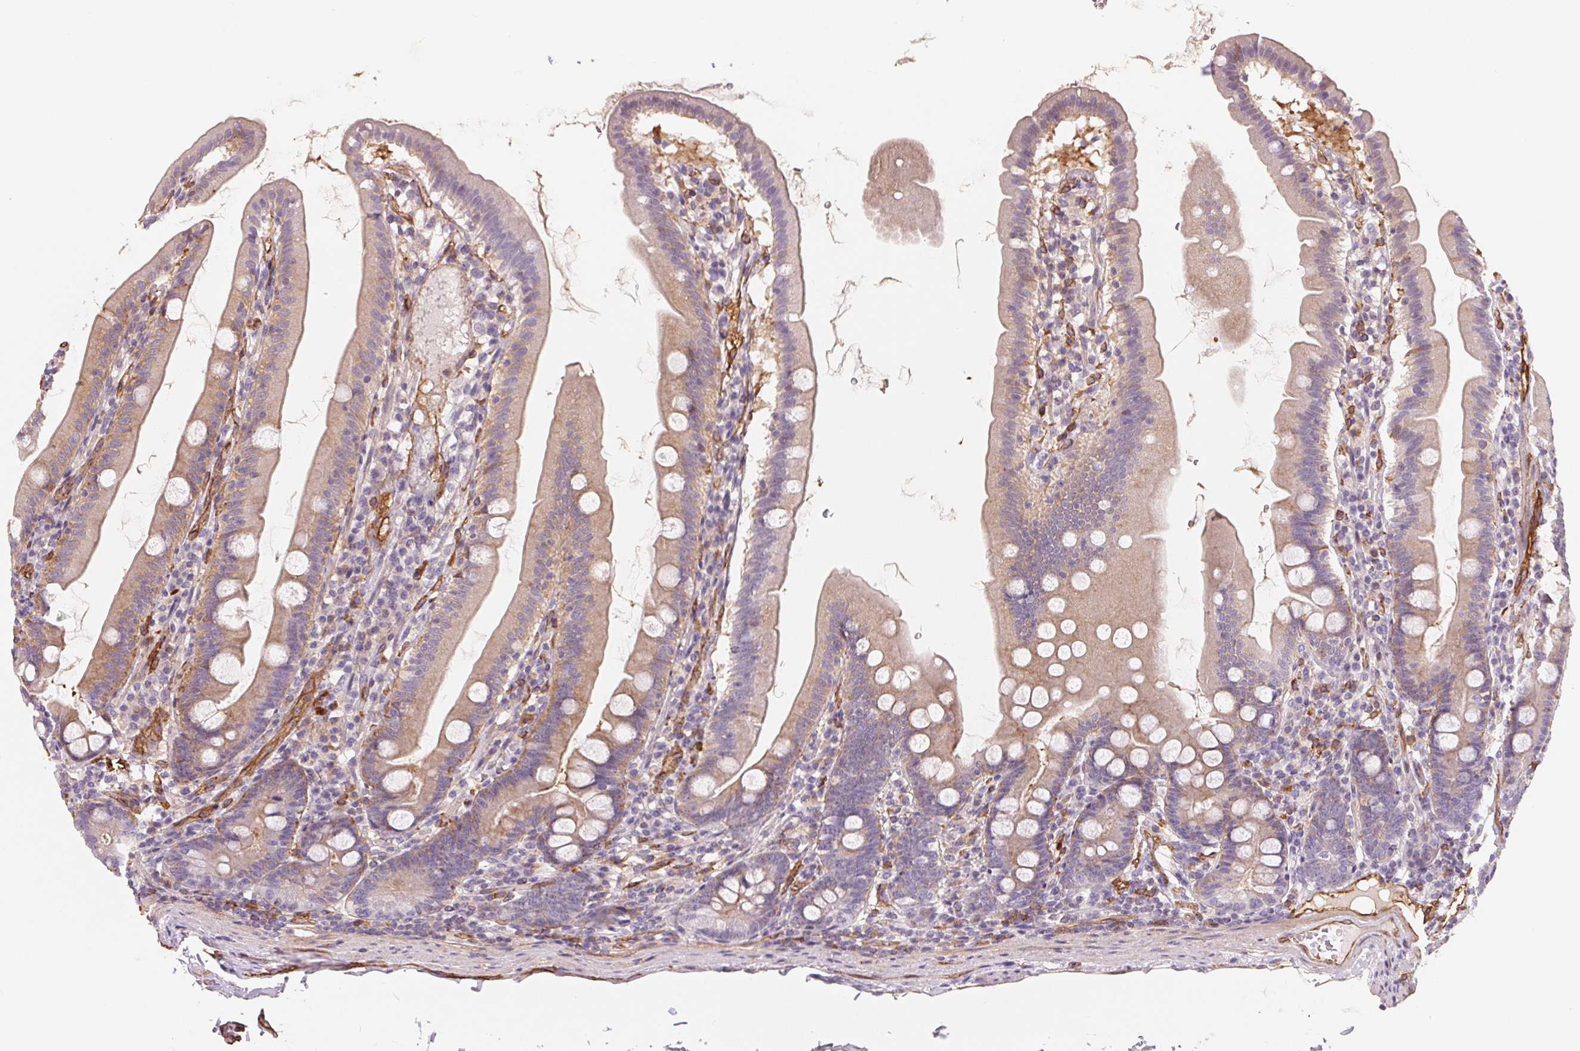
{"staining": {"intensity": "weak", "quantity": "25%-75%", "location": "cytoplasmic/membranous"}, "tissue": "duodenum", "cell_type": "Glandular cells", "image_type": "normal", "snomed": [{"axis": "morphology", "description": "Normal tissue, NOS"}, {"axis": "topography", "description": "Duodenum"}], "caption": "Immunohistochemistry (DAB (3,3'-diaminobenzidine)) staining of normal duodenum exhibits weak cytoplasmic/membranous protein expression in approximately 25%-75% of glandular cells. The staining is performed using DAB brown chromogen to label protein expression. The nuclei are counter-stained blue using hematoxylin.", "gene": "ANKRD13B", "patient": {"sex": "female", "age": 67}}